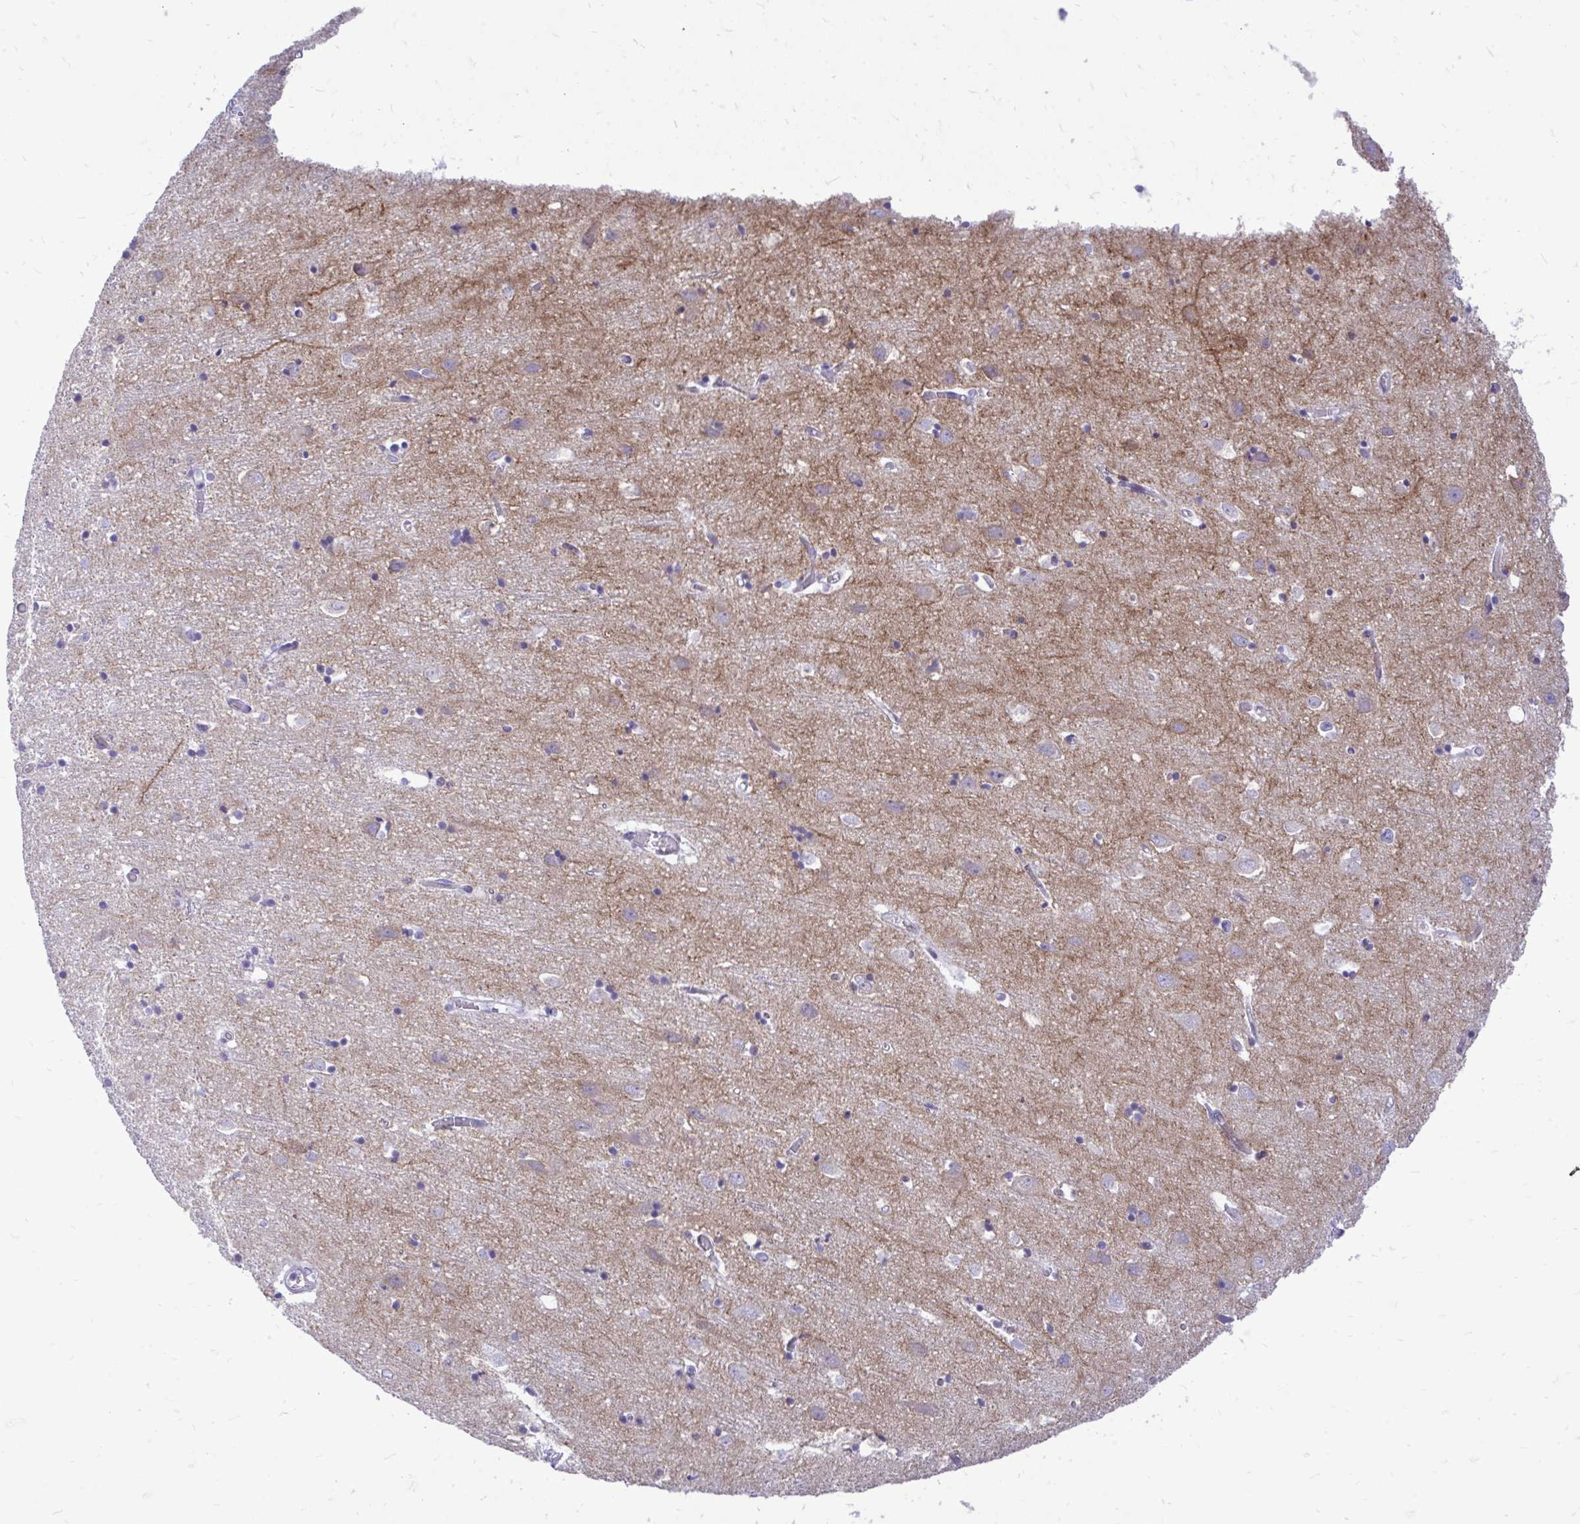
{"staining": {"intensity": "negative", "quantity": "none", "location": "none"}, "tissue": "cerebral cortex", "cell_type": "Endothelial cells", "image_type": "normal", "snomed": [{"axis": "morphology", "description": "Normal tissue, NOS"}, {"axis": "topography", "description": "Cerebral cortex"}], "caption": "Cerebral cortex stained for a protein using IHC reveals no positivity endothelial cells.", "gene": "GABRA1", "patient": {"sex": "male", "age": 70}}